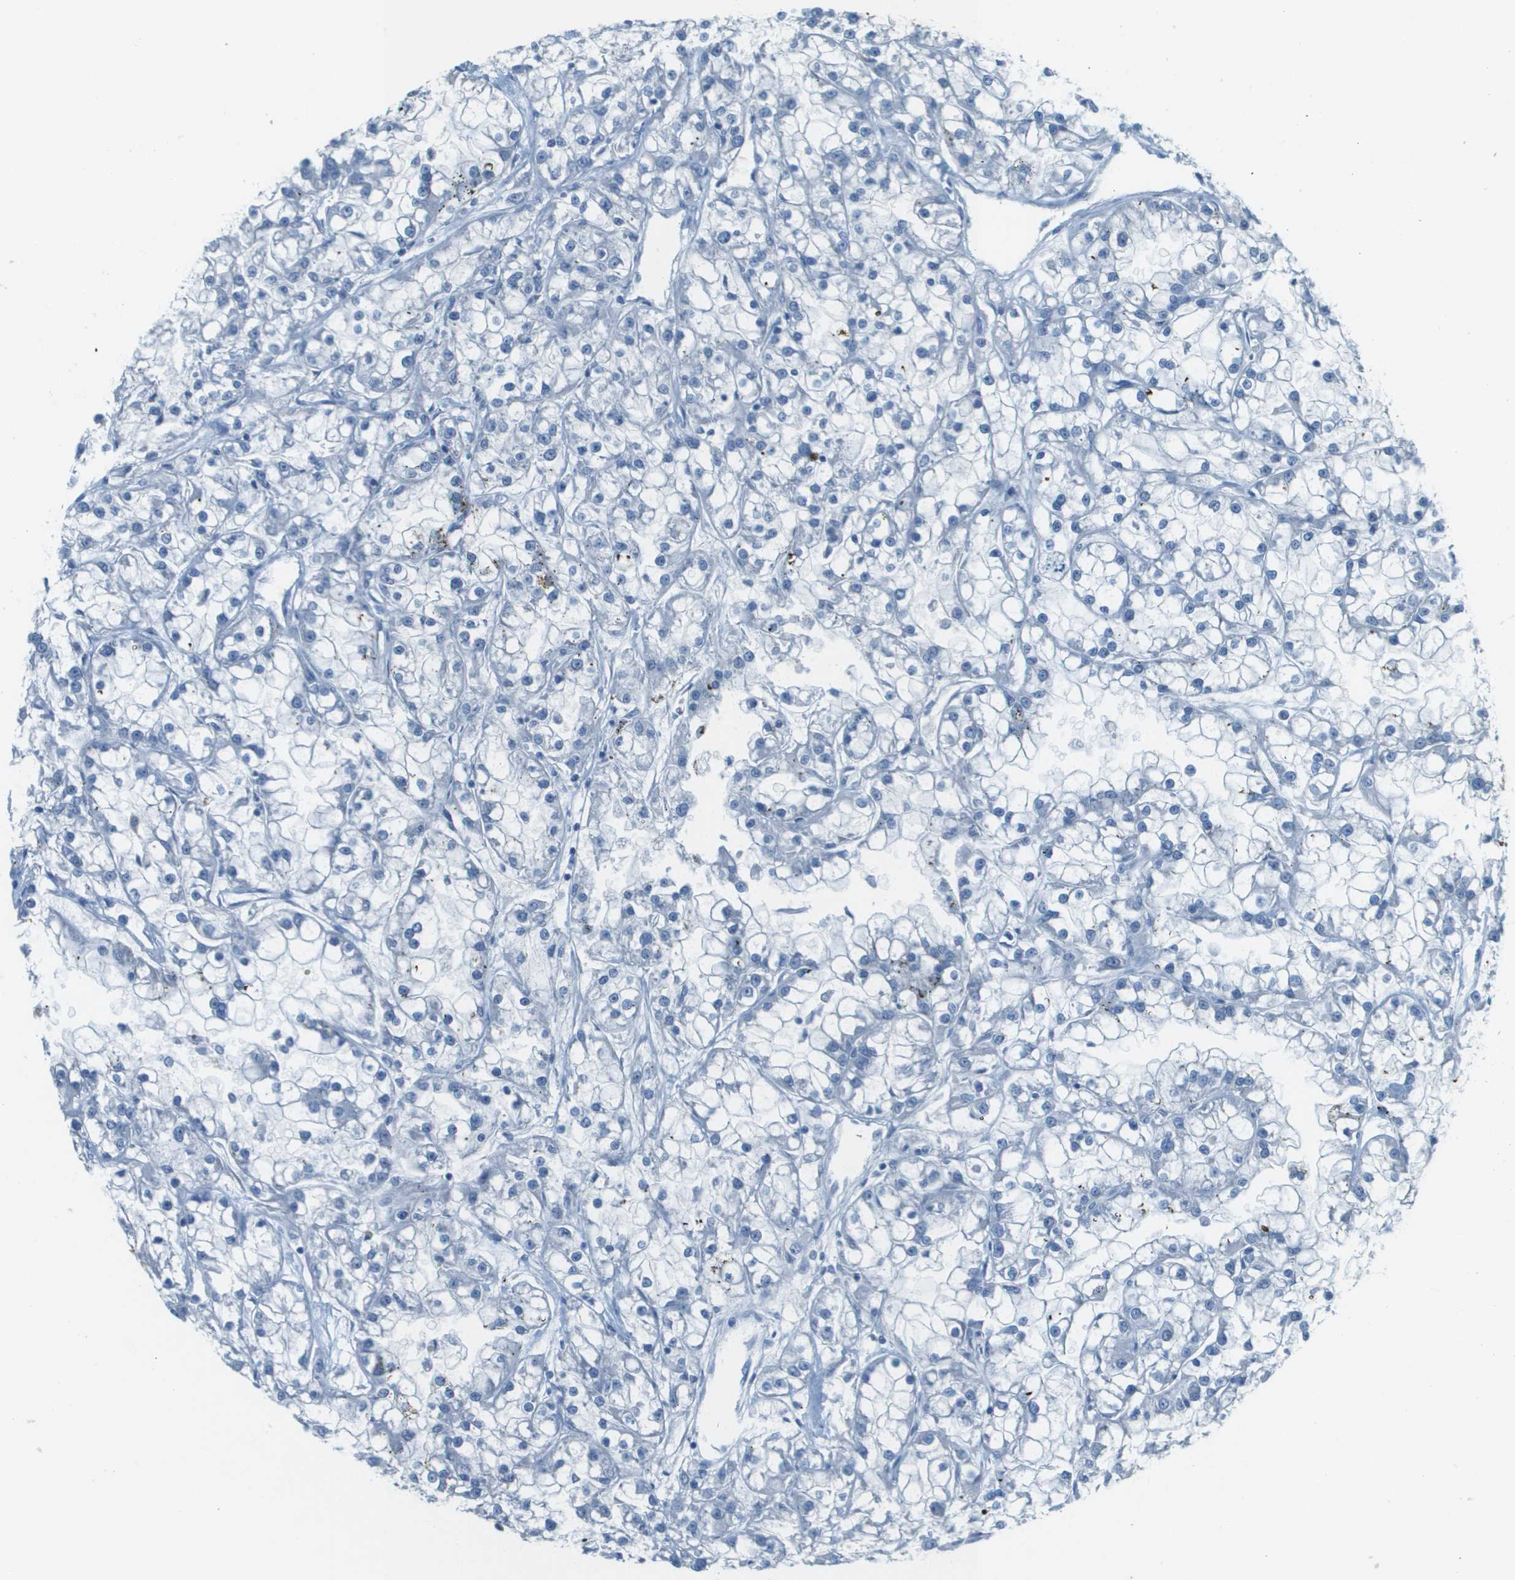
{"staining": {"intensity": "negative", "quantity": "none", "location": "none"}, "tissue": "renal cancer", "cell_type": "Tumor cells", "image_type": "cancer", "snomed": [{"axis": "morphology", "description": "Adenocarcinoma, NOS"}, {"axis": "topography", "description": "Kidney"}], "caption": "Tumor cells are negative for protein expression in human renal cancer. (Brightfield microscopy of DAB (3,3'-diaminobenzidine) immunohistochemistry (IHC) at high magnification).", "gene": "DCN", "patient": {"sex": "female", "age": 52}}